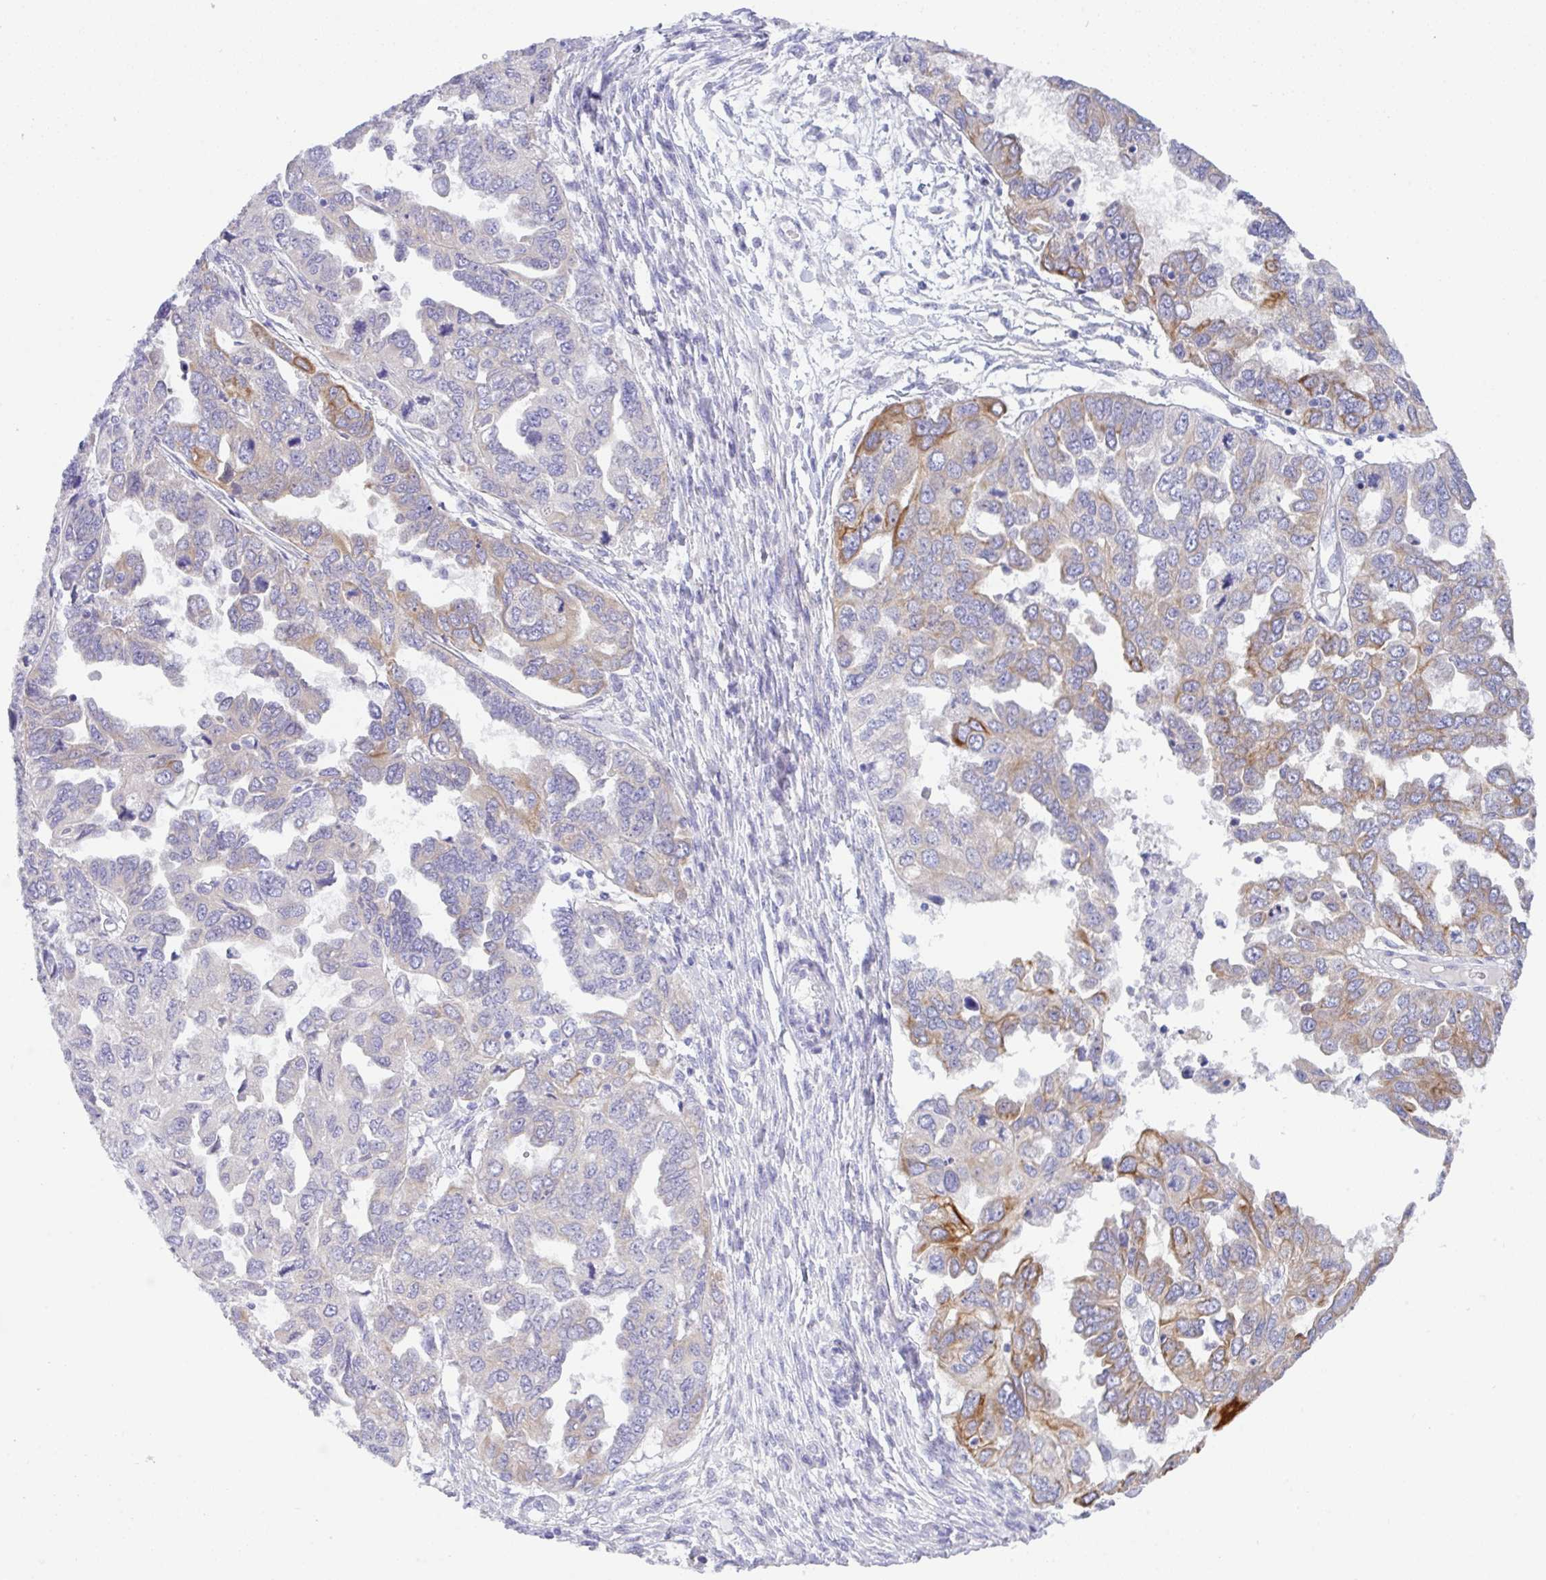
{"staining": {"intensity": "moderate", "quantity": "<25%", "location": "cytoplasmic/membranous"}, "tissue": "ovarian cancer", "cell_type": "Tumor cells", "image_type": "cancer", "snomed": [{"axis": "morphology", "description": "Cystadenocarcinoma, serous, NOS"}, {"axis": "topography", "description": "Ovary"}], "caption": "A low amount of moderate cytoplasmic/membranous expression is identified in approximately <25% of tumor cells in serous cystadenocarcinoma (ovarian) tissue.", "gene": "TRAF4", "patient": {"sex": "female", "age": 53}}